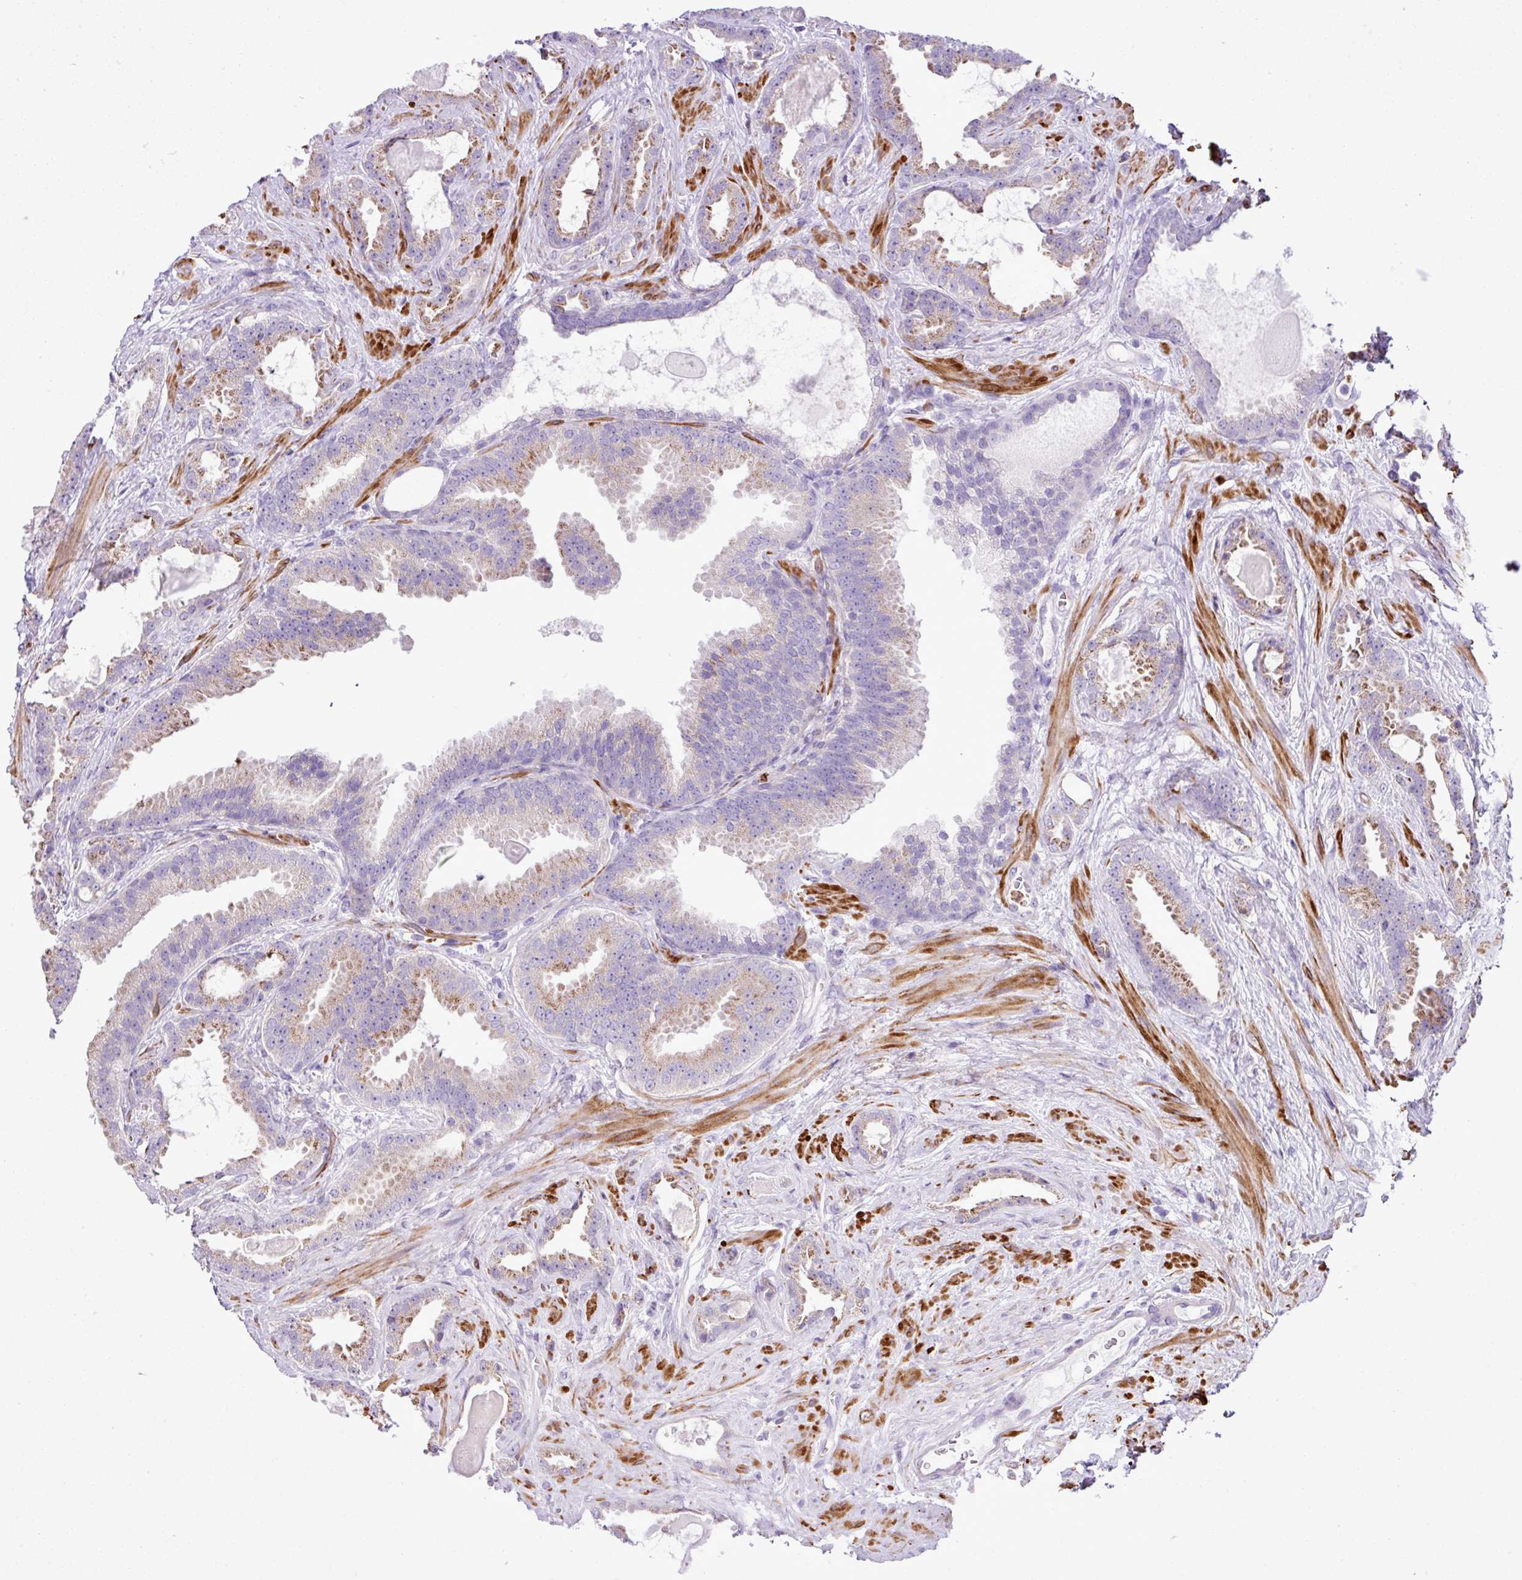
{"staining": {"intensity": "moderate", "quantity": "<25%", "location": "cytoplasmic/membranous"}, "tissue": "prostate cancer", "cell_type": "Tumor cells", "image_type": "cancer", "snomed": [{"axis": "morphology", "description": "Adenocarcinoma, Low grade"}, {"axis": "topography", "description": "Prostate"}], "caption": "Immunohistochemical staining of prostate cancer demonstrates low levels of moderate cytoplasmic/membranous positivity in about <25% of tumor cells.", "gene": "ZSCAN5A", "patient": {"sex": "male", "age": 62}}